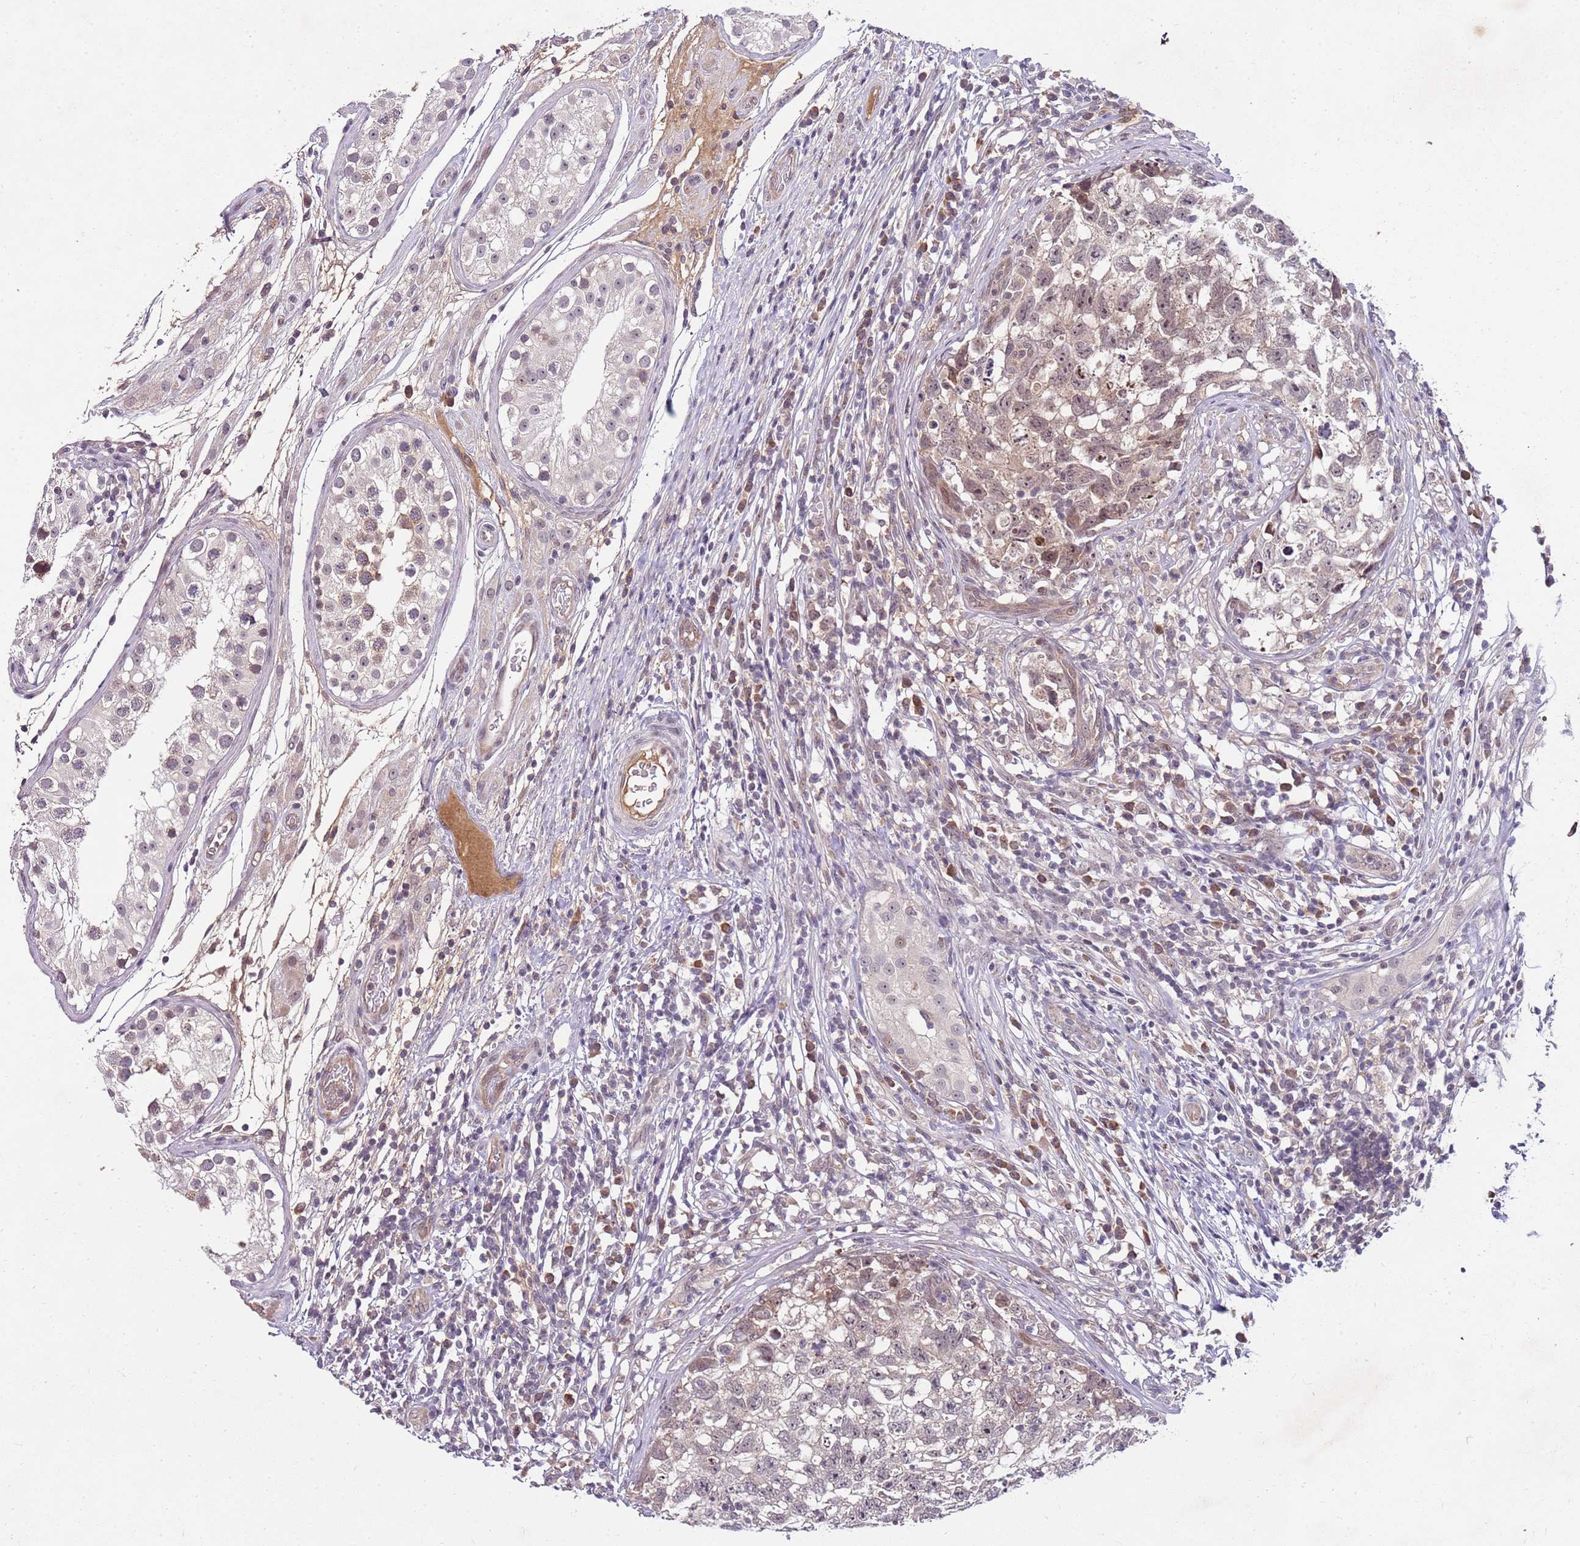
{"staining": {"intensity": "weak", "quantity": "<25%", "location": "nuclear"}, "tissue": "testis cancer", "cell_type": "Tumor cells", "image_type": "cancer", "snomed": [{"axis": "morphology", "description": "Seminoma, NOS"}, {"axis": "morphology", "description": "Carcinoma, Embryonal, NOS"}, {"axis": "topography", "description": "Testis"}], "caption": "Immunohistochemical staining of testis cancer (seminoma) shows no significant positivity in tumor cells.", "gene": "FBXL22", "patient": {"sex": "male", "age": 29}}